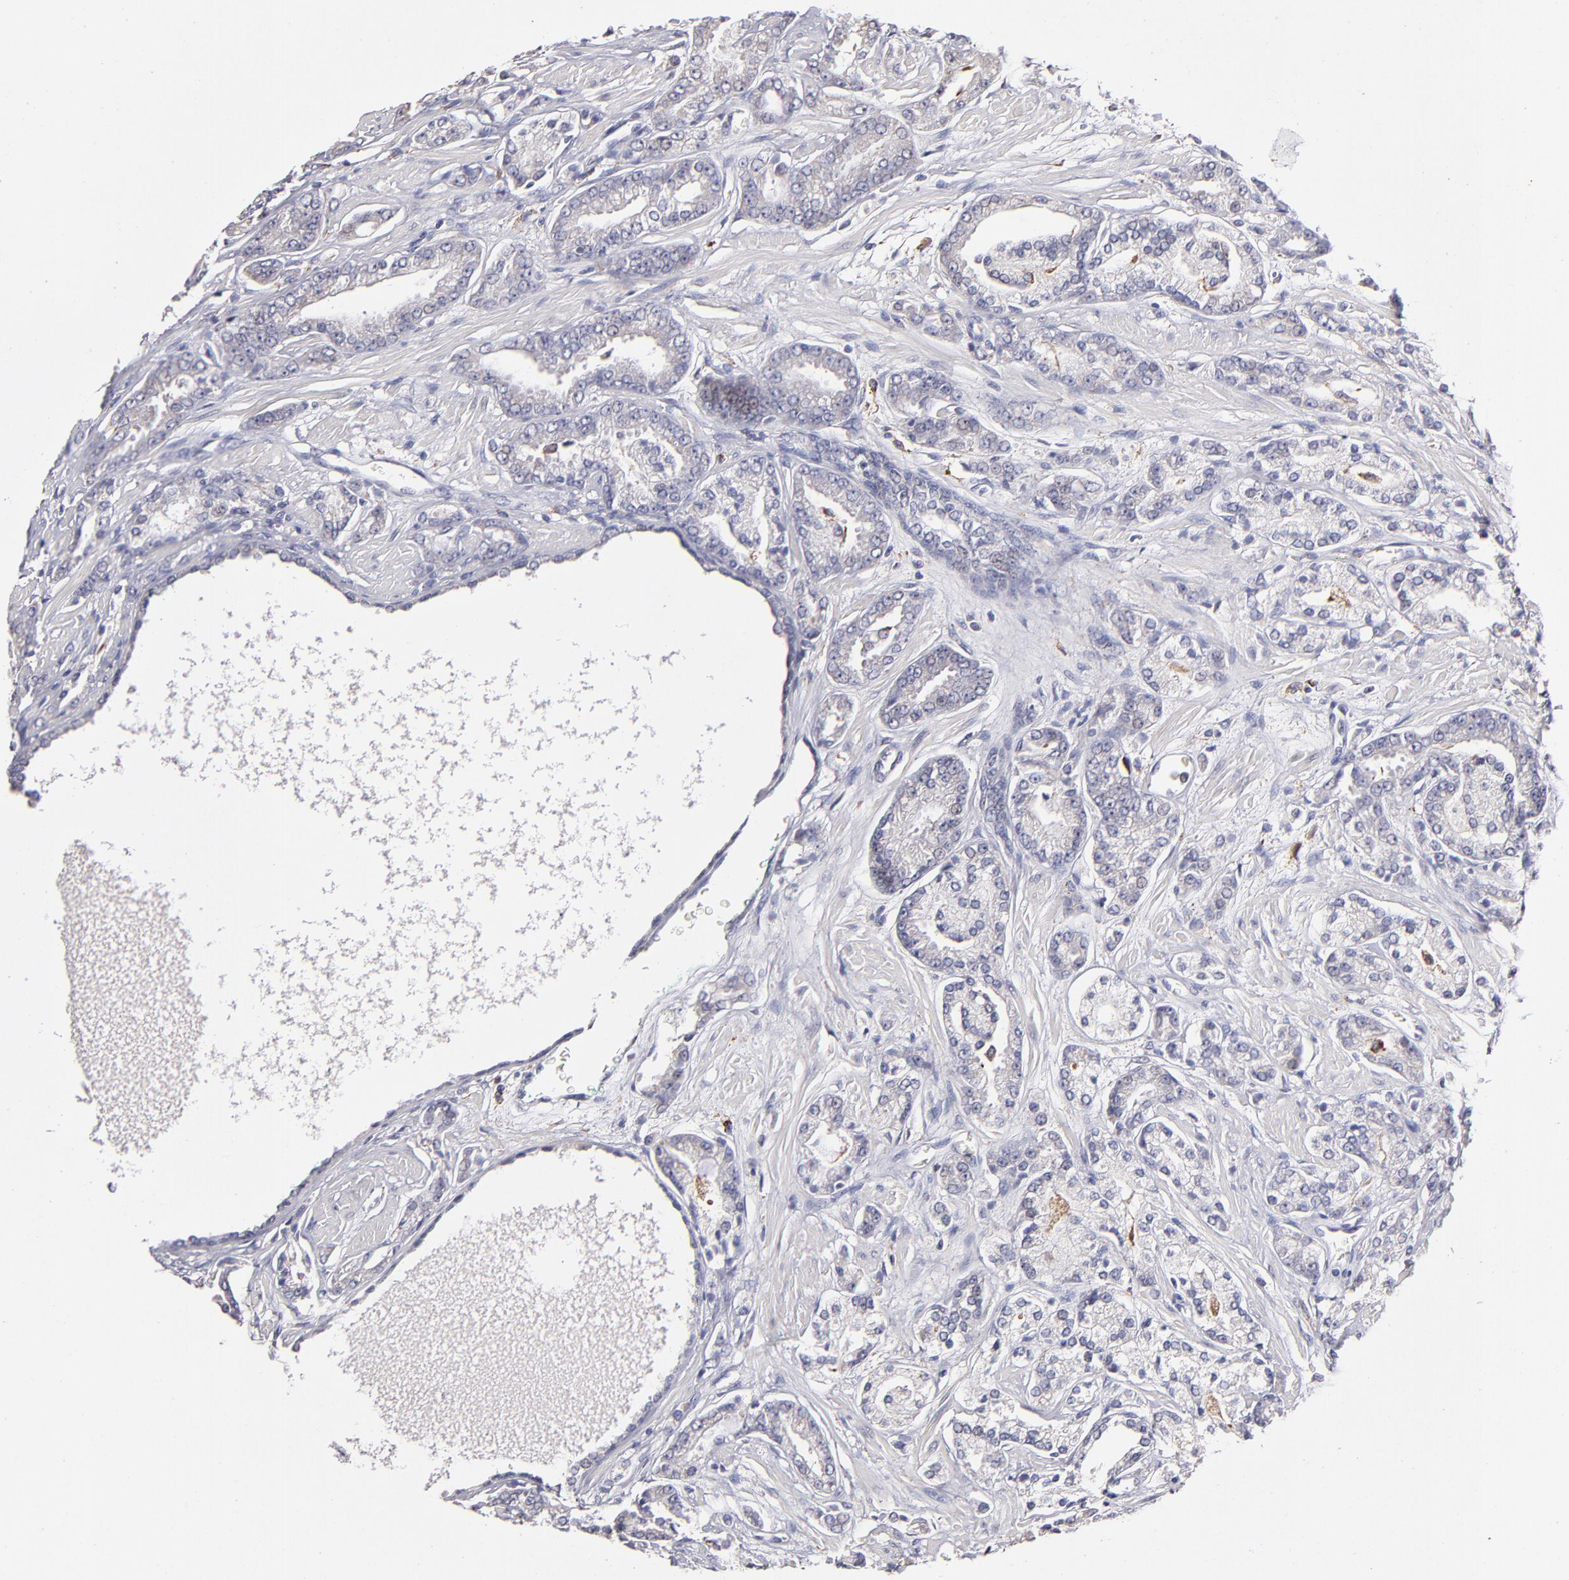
{"staining": {"intensity": "negative", "quantity": "none", "location": "none"}, "tissue": "prostate cancer", "cell_type": "Tumor cells", "image_type": "cancer", "snomed": [{"axis": "morphology", "description": "Adenocarcinoma, High grade"}, {"axis": "topography", "description": "Prostate"}], "caption": "A histopathology image of human prostate cancer (adenocarcinoma (high-grade)) is negative for staining in tumor cells. Brightfield microscopy of IHC stained with DAB (3,3'-diaminobenzidine) (brown) and hematoxylin (blue), captured at high magnification.", "gene": "GLDC", "patient": {"sex": "male", "age": 71}}